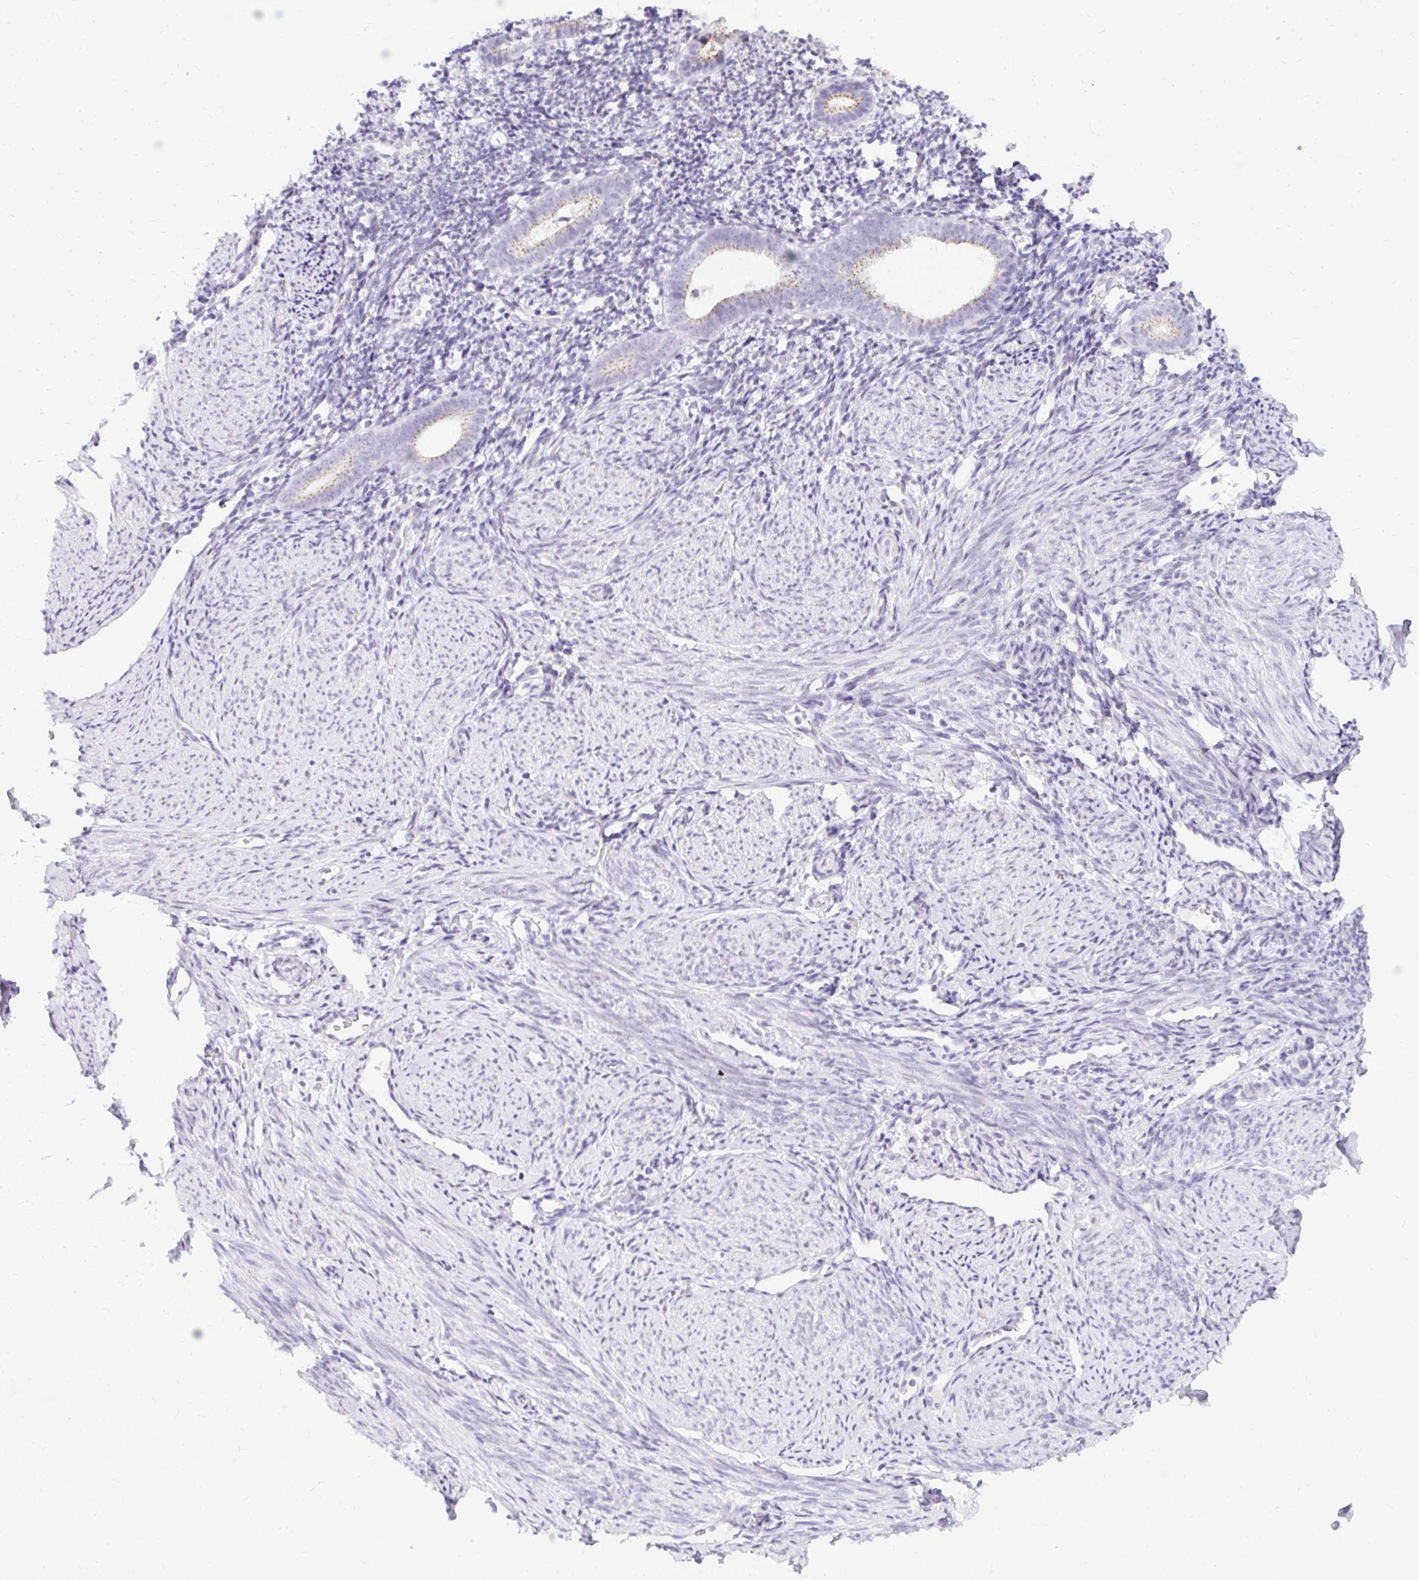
{"staining": {"intensity": "negative", "quantity": "none", "location": "none"}, "tissue": "endometrium", "cell_type": "Cells in endometrial stroma", "image_type": "normal", "snomed": [{"axis": "morphology", "description": "Normal tissue, NOS"}, {"axis": "topography", "description": "Endometrium"}], "caption": "This is an immunohistochemistry (IHC) histopathology image of normal human endometrium. There is no staining in cells in endometrial stroma.", "gene": "GOLGA8A", "patient": {"sex": "female", "age": 39}}